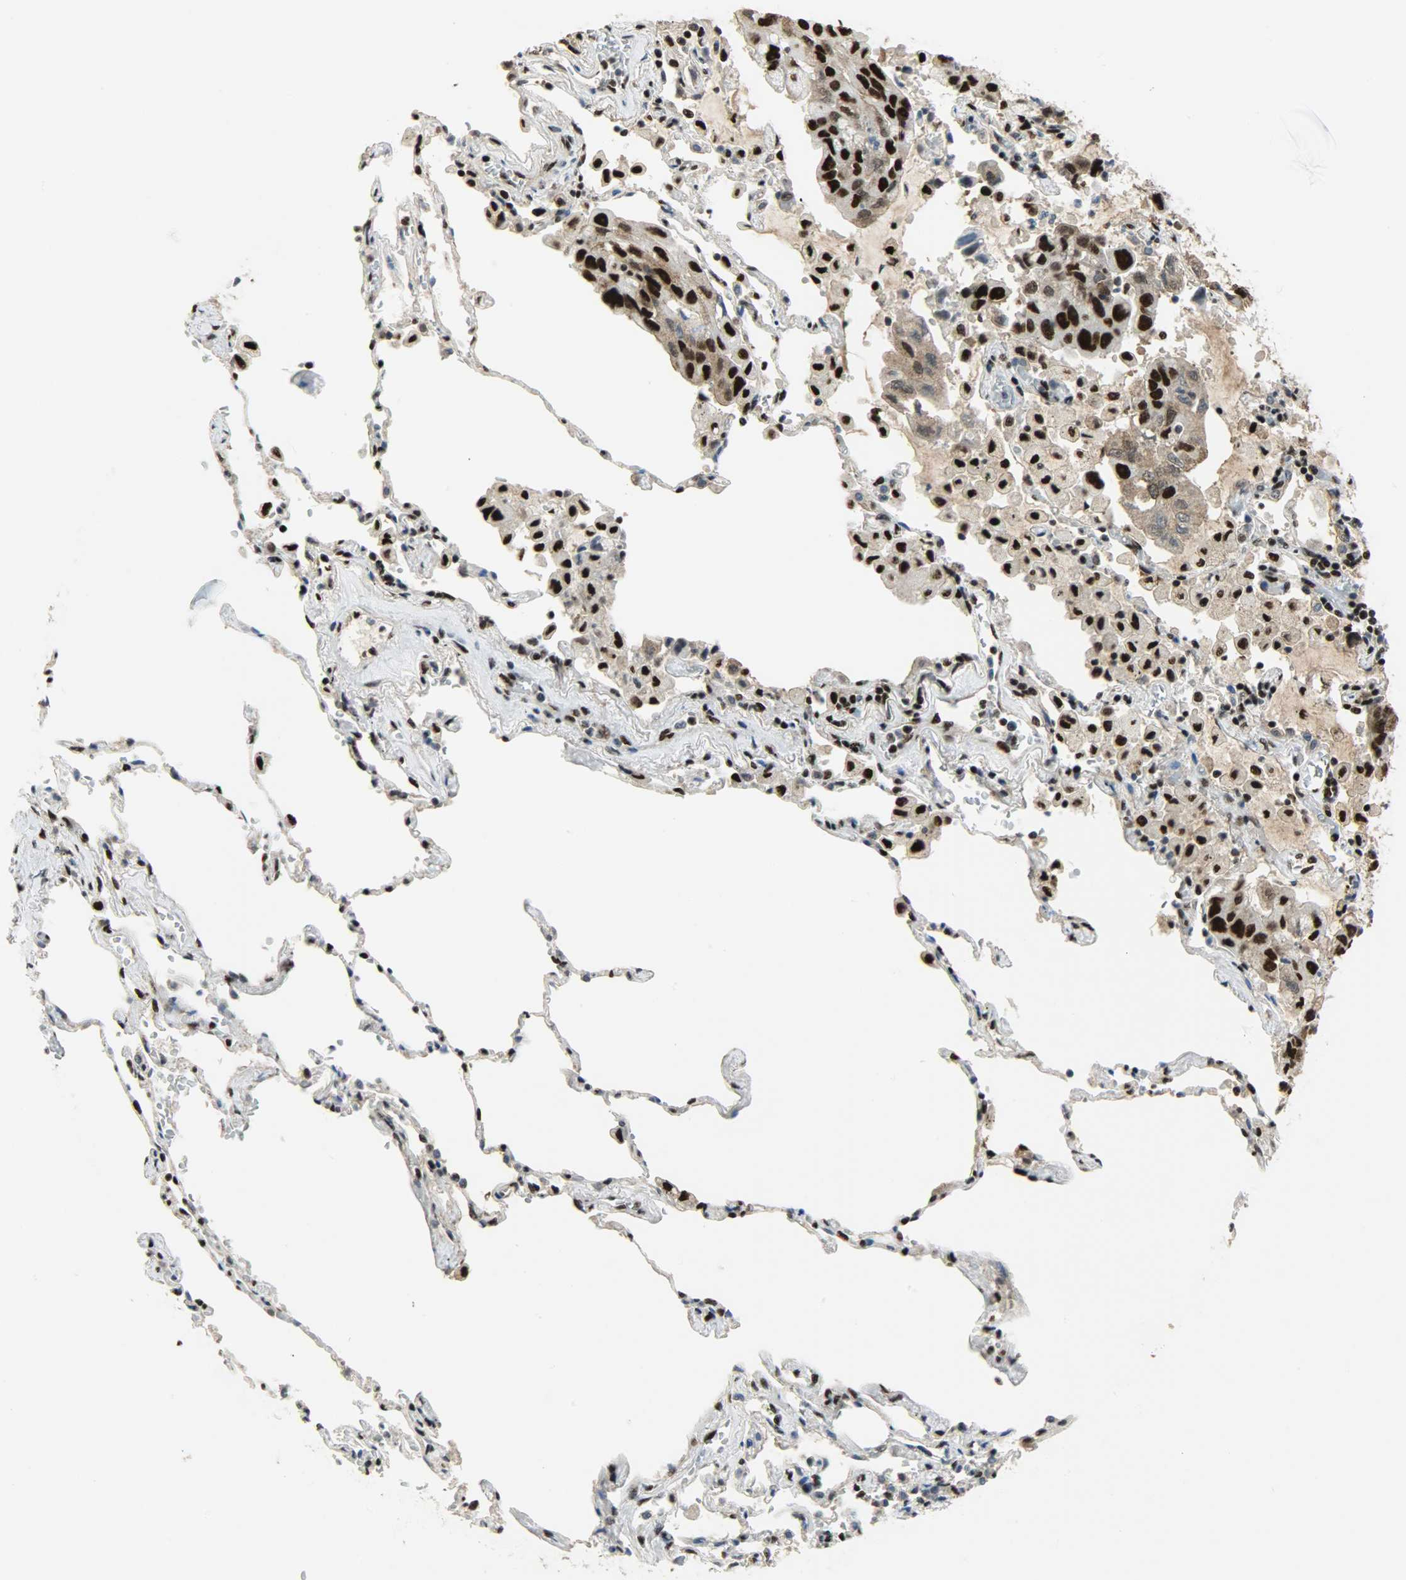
{"staining": {"intensity": "strong", "quantity": ">75%", "location": "nuclear"}, "tissue": "lung cancer", "cell_type": "Tumor cells", "image_type": "cancer", "snomed": [{"axis": "morphology", "description": "Adenocarcinoma, NOS"}, {"axis": "topography", "description": "Lung"}], "caption": "This photomicrograph displays adenocarcinoma (lung) stained with IHC to label a protein in brown. The nuclear of tumor cells show strong positivity for the protein. Nuclei are counter-stained blue.", "gene": "SSB", "patient": {"sex": "male", "age": 64}}